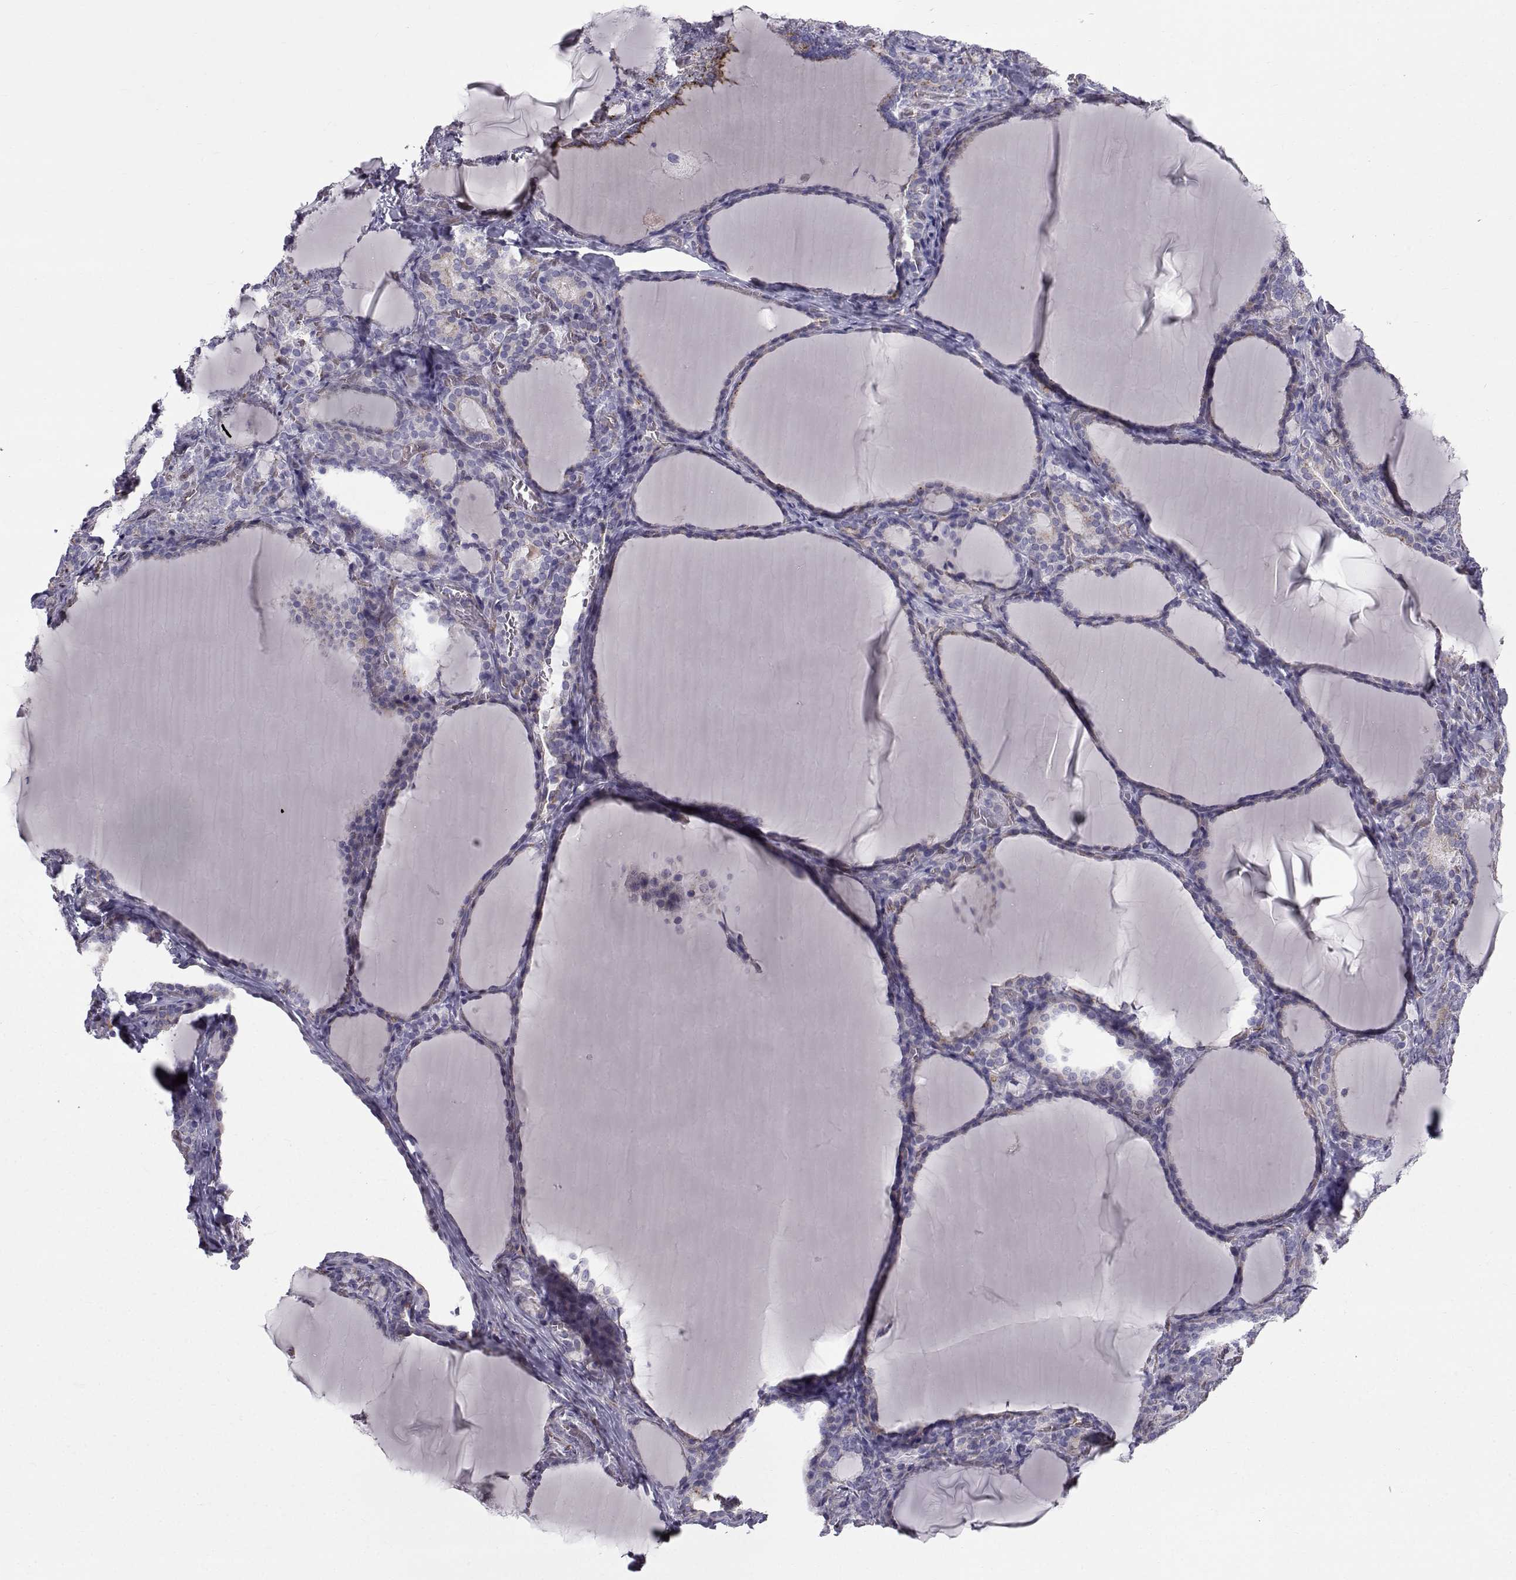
{"staining": {"intensity": "negative", "quantity": "none", "location": "none"}, "tissue": "thyroid gland", "cell_type": "Glandular cells", "image_type": "normal", "snomed": [{"axis": "morphology", "description": "Normal tissue, NOS"}, {"axis": "morphology", "description": "Hyperplasia, NOS"}, {"axis": "topography", "description": "Thyroid gland"}], "caption": "Immunohistochemistry histopathology image of normal human thyroid gland stained for a protein (brown), which exhibits no staining in glandular cells. (DAB (3,3'-diaminobenzidine) immunohistochemistry visualized using brightfield microscopy, high magnification).", "gene": "CALCR", "patient": {"sex": "female", "age": 27}}